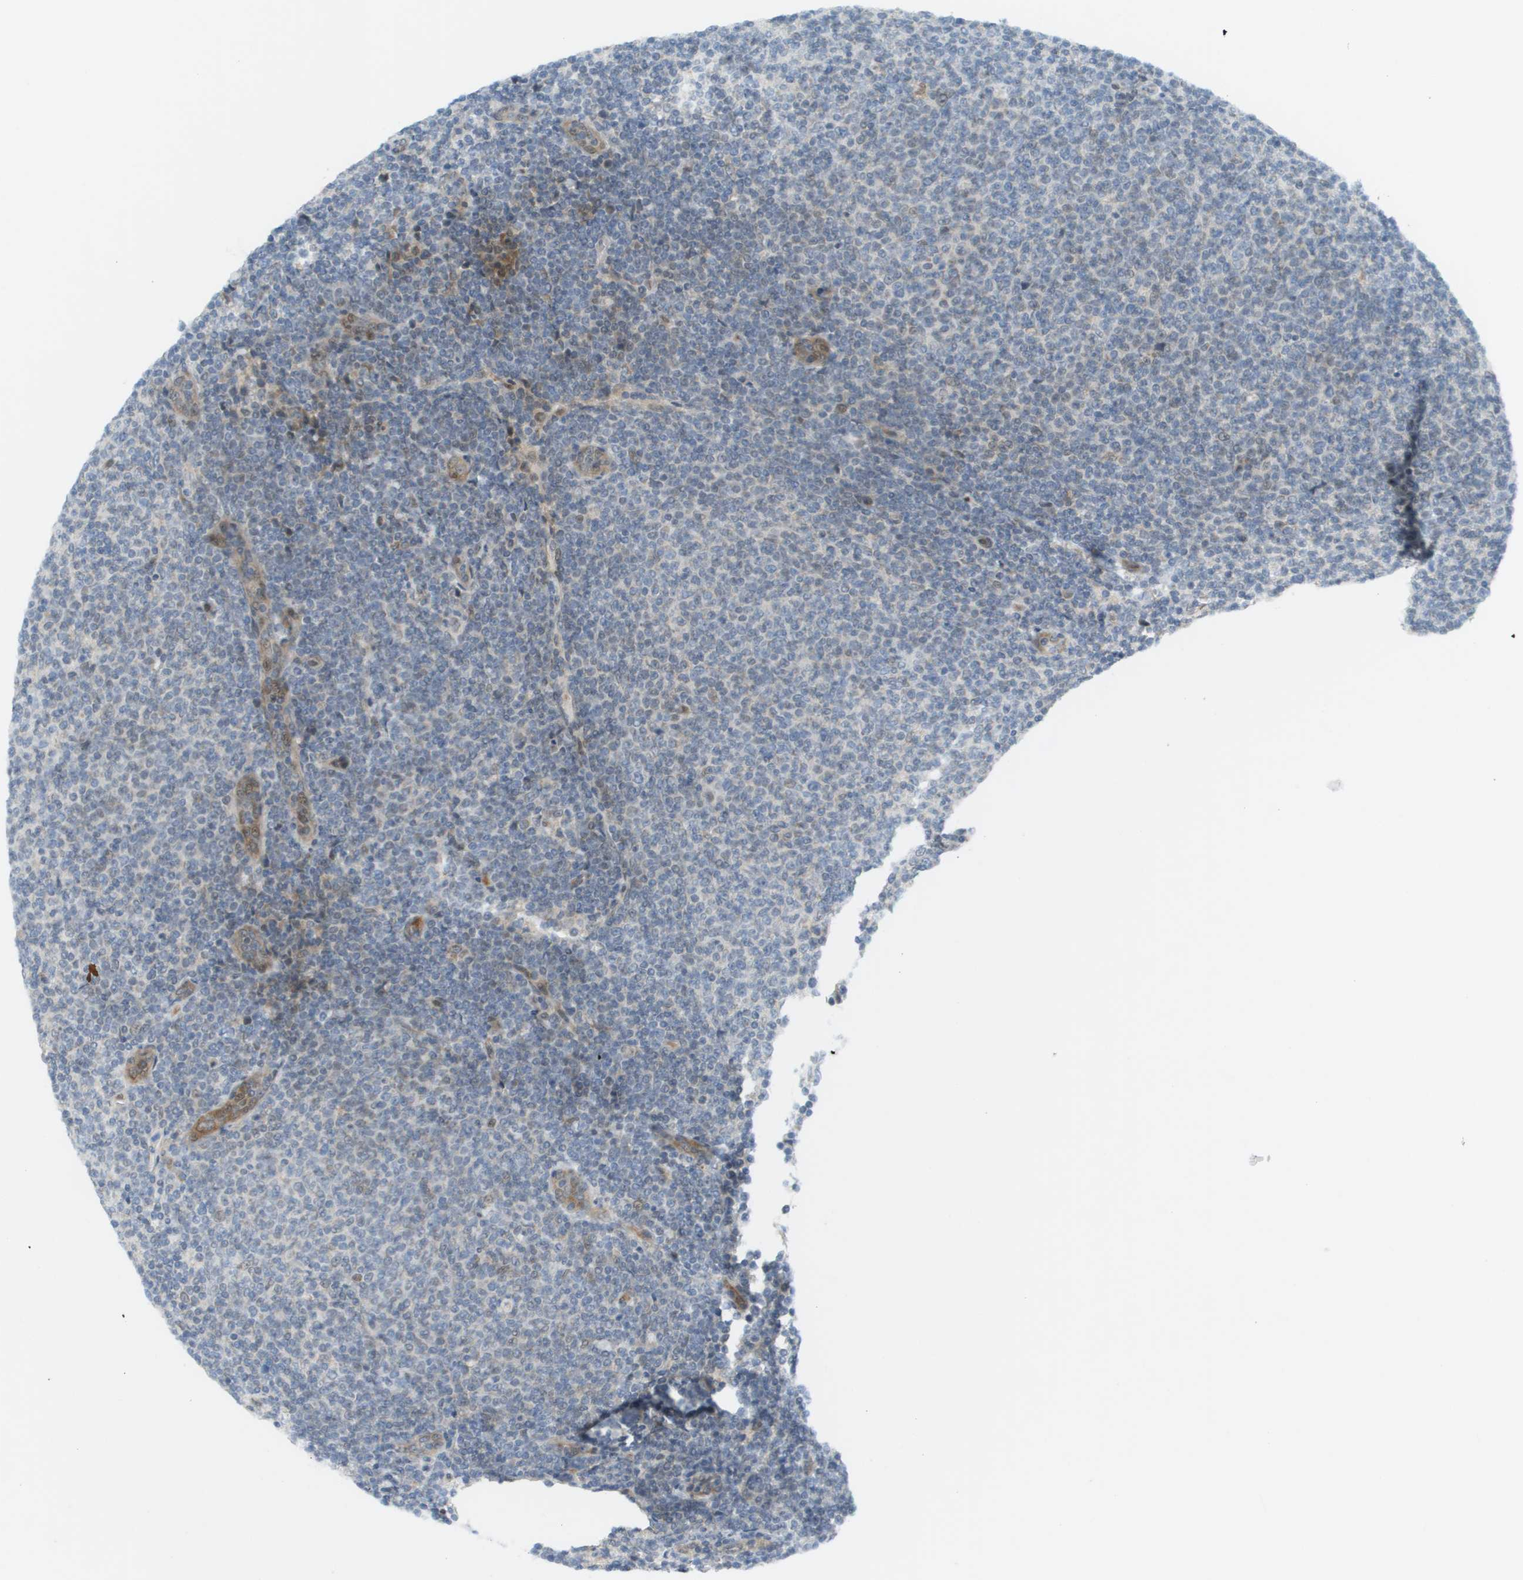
{"staining": {"intensity": "weak", "quantity": "<25%", "location": "nuclear"}, "tissue": "lymphoma", "cell_type": "Tumor cells", "image_type": "cancer", "snomed": [{"axis": "morphology", "description": "Malignant lymphoma, non-Hodgkin's type, Low grade"}, {"axis": "topography", "description": "Lymph node"}], "caption": "Histopathology image shows no protein positivity in tumor cells of lymphoma tissue.", "gene": "CACNB4", "patient": {"sex": "male", "age": 66}}